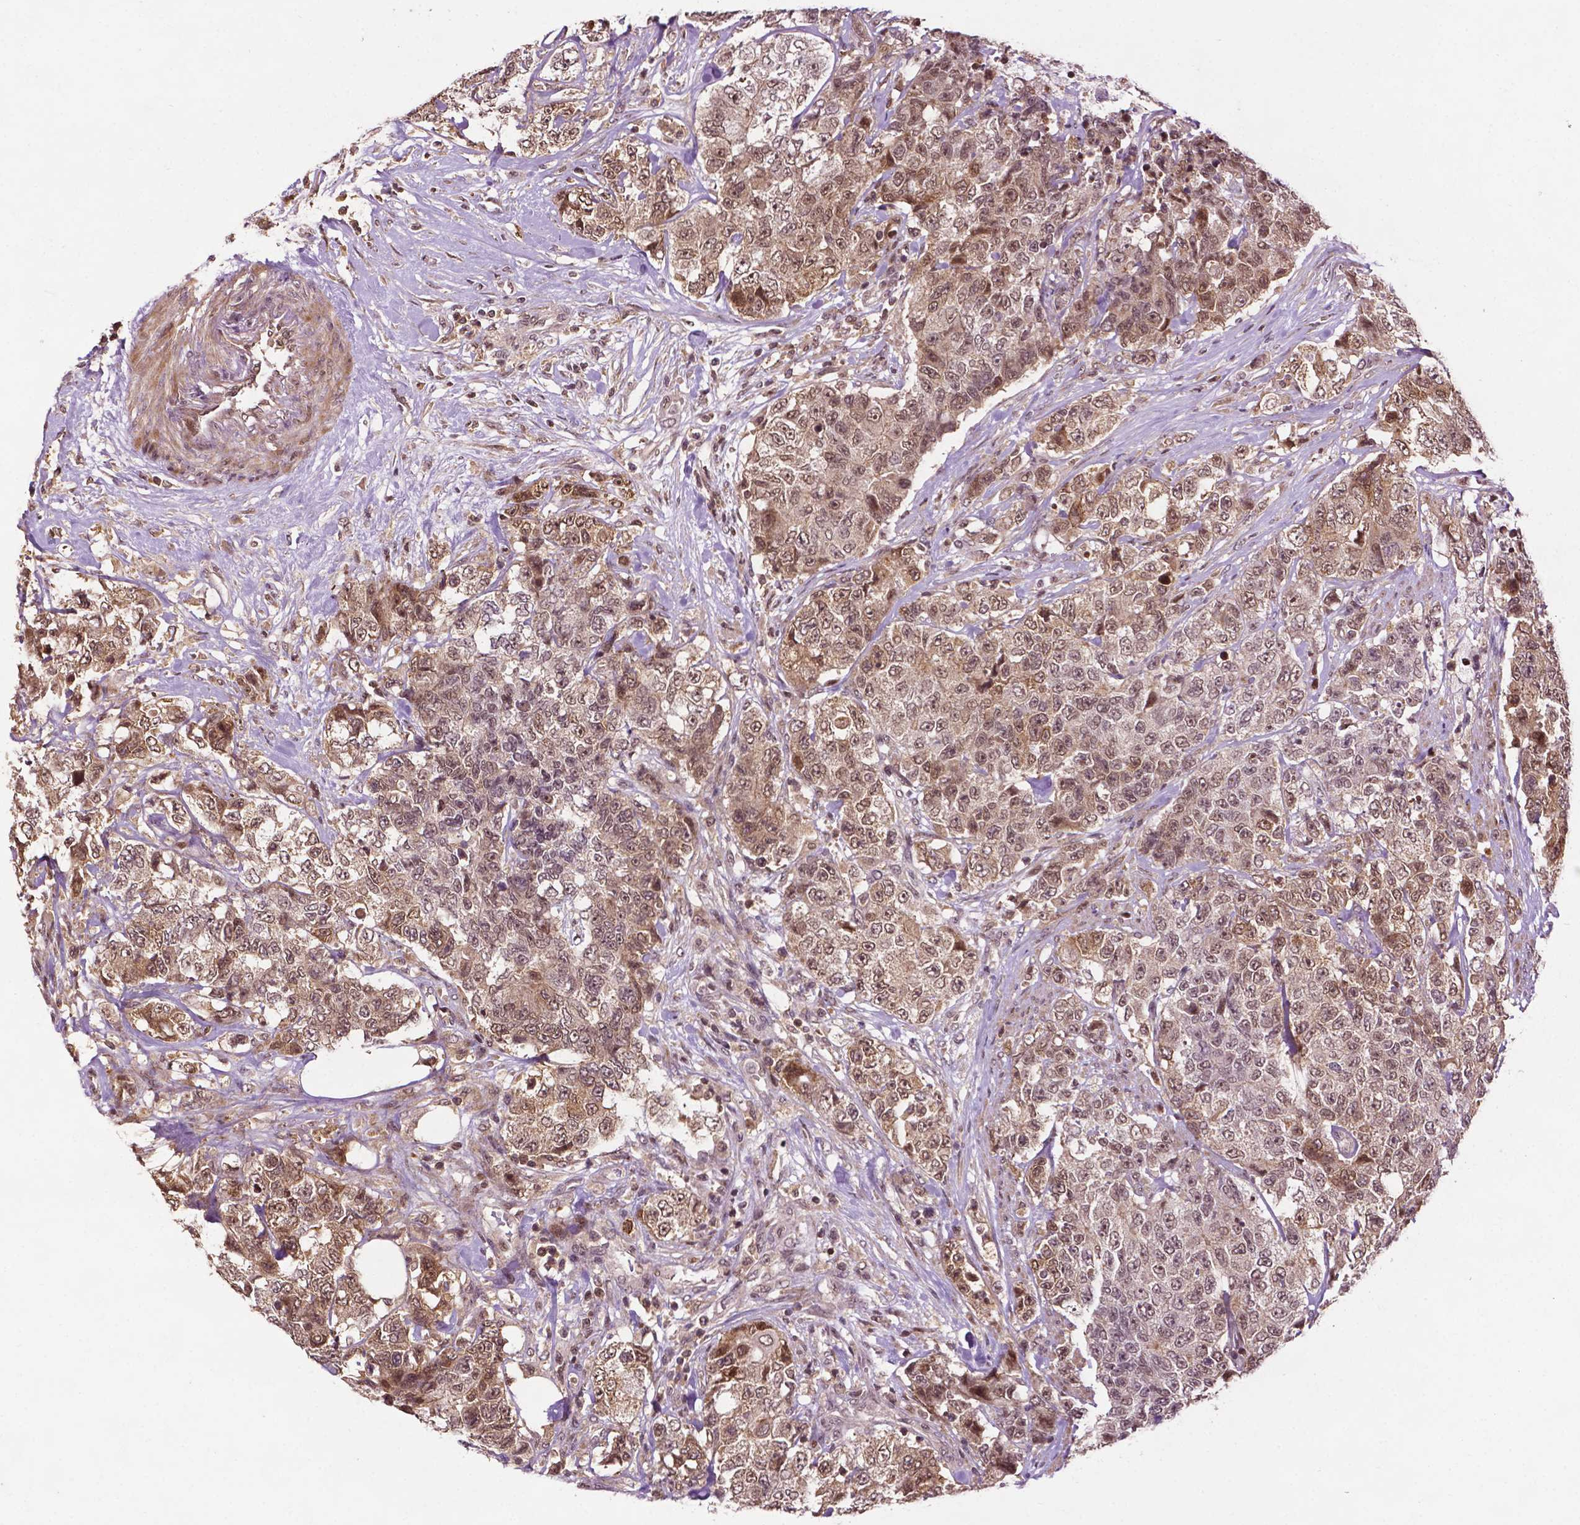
{"staining": {"intensity": "moderate", "quantity": ">75%", "location": "cytoplasmic/membranous,nuclear"}, "tissue": "urothelial cancer", "cell_type": "Tumor cells", "image_type": "cancer", "snomed": [{"axis": "morphology", "description": "Urothelial carcinoma, High grade"}, {"axis": "topography", "description": "Urinary bladder"}], "caption": "Tumor cells exhibit moderate cytoplasmic/membranous and nuclear positivity in approximately >75% of cells in urothelial cancer.", "gene": "TMX2", "patient": {"sex": "female", "age": 78}}